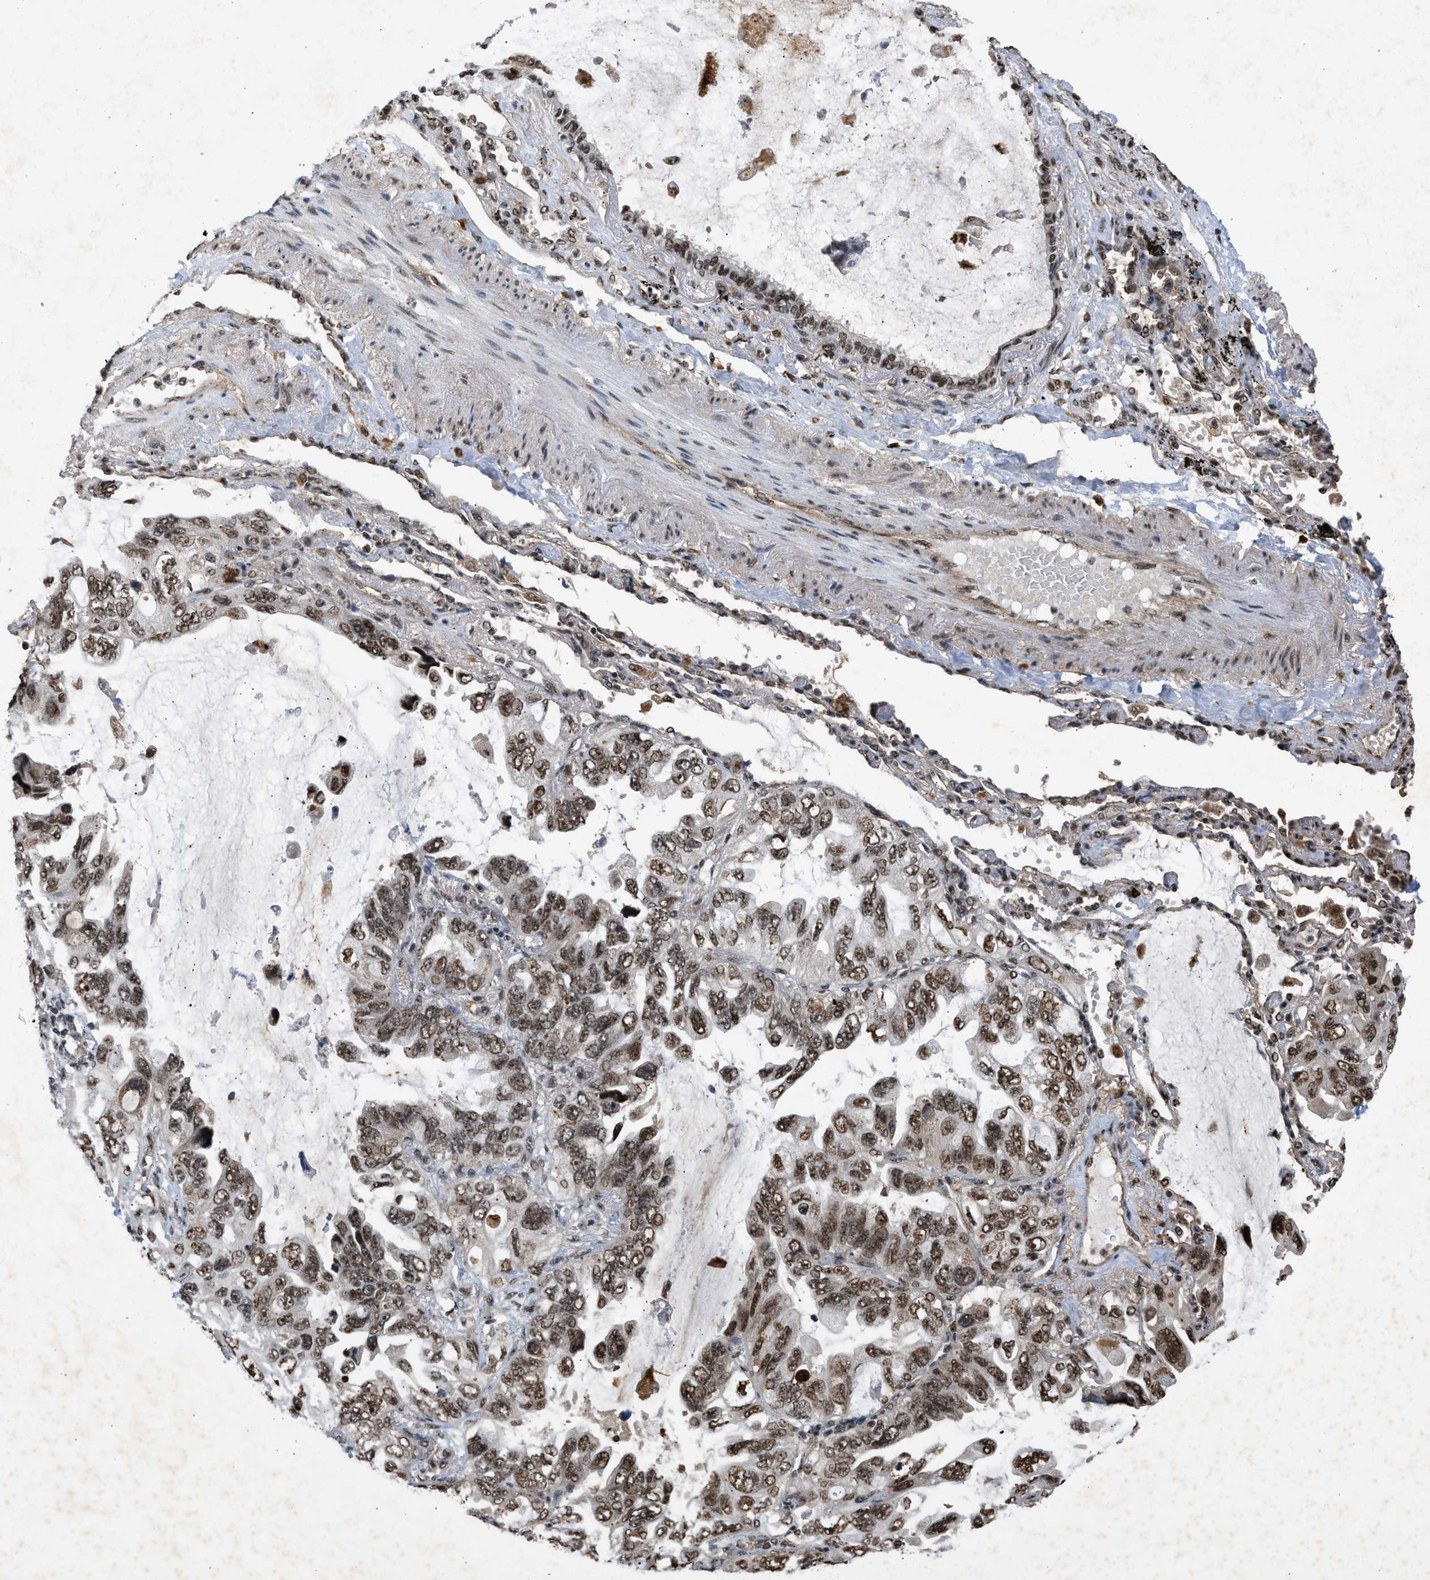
{"staining": {"intensity": "moderate", "quantity": ">75%", "location": "cytoplasmic/membranous,nuclear"}, "tissue": "lung cancer", "cell_type": "Tumor cells", "image_type": "cancer", "snomed": [{"axis": "morphology", "description": "Squamous cell carcinoma, NOS"}, {"axis": "topography", "description": "Lung"}], "caption": "This is an image of immunohistochemistry (IHC) staining of squamous cell carcinoma (lung), which shows moderate expression in the cytoplasmic/membranous and nuclear of tumor cells.", "gene": "TFDP2", "patient": {"sex": "female", "age": 73}}